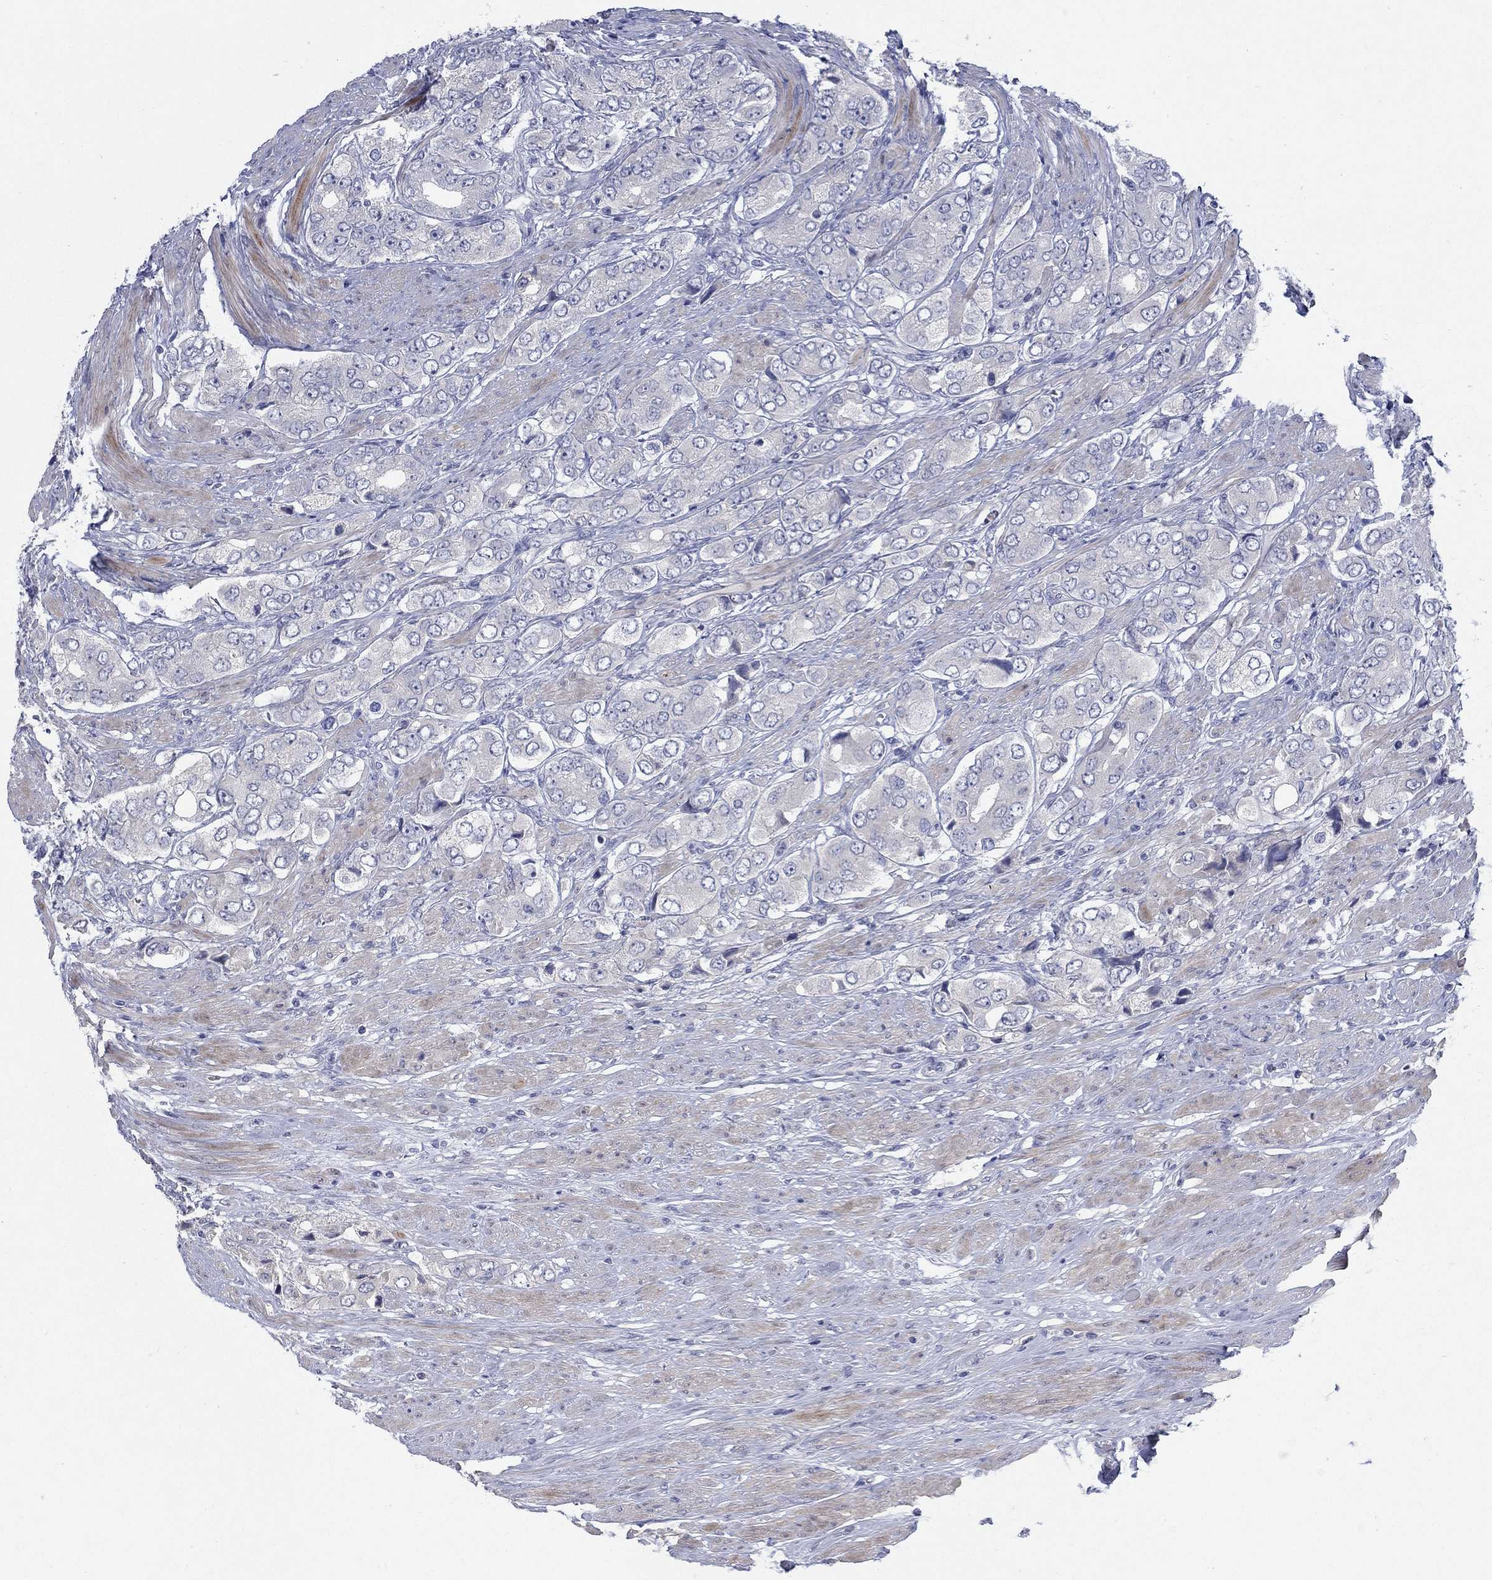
{"staining": {"intensity": "negative", "quantity": "none", "location": "none"}, "tissue": "prostate cancer", "cell_type": "Tumor cells", "image_type": "cancer", "snomed": [{"axis": "morphology", "description": "Adenocarcinoma, Low grade"}, {"axis": "topography", "description": "Prostate"}], "caption": "Tumor cells are negative for protein expression in human prostate cancer. (DAB (3,3'-diaminobenzidine) IHC with hematoxylin counter stain).", "gene": "TMEM249", "patient": {"sex": "male", "age": 69}}